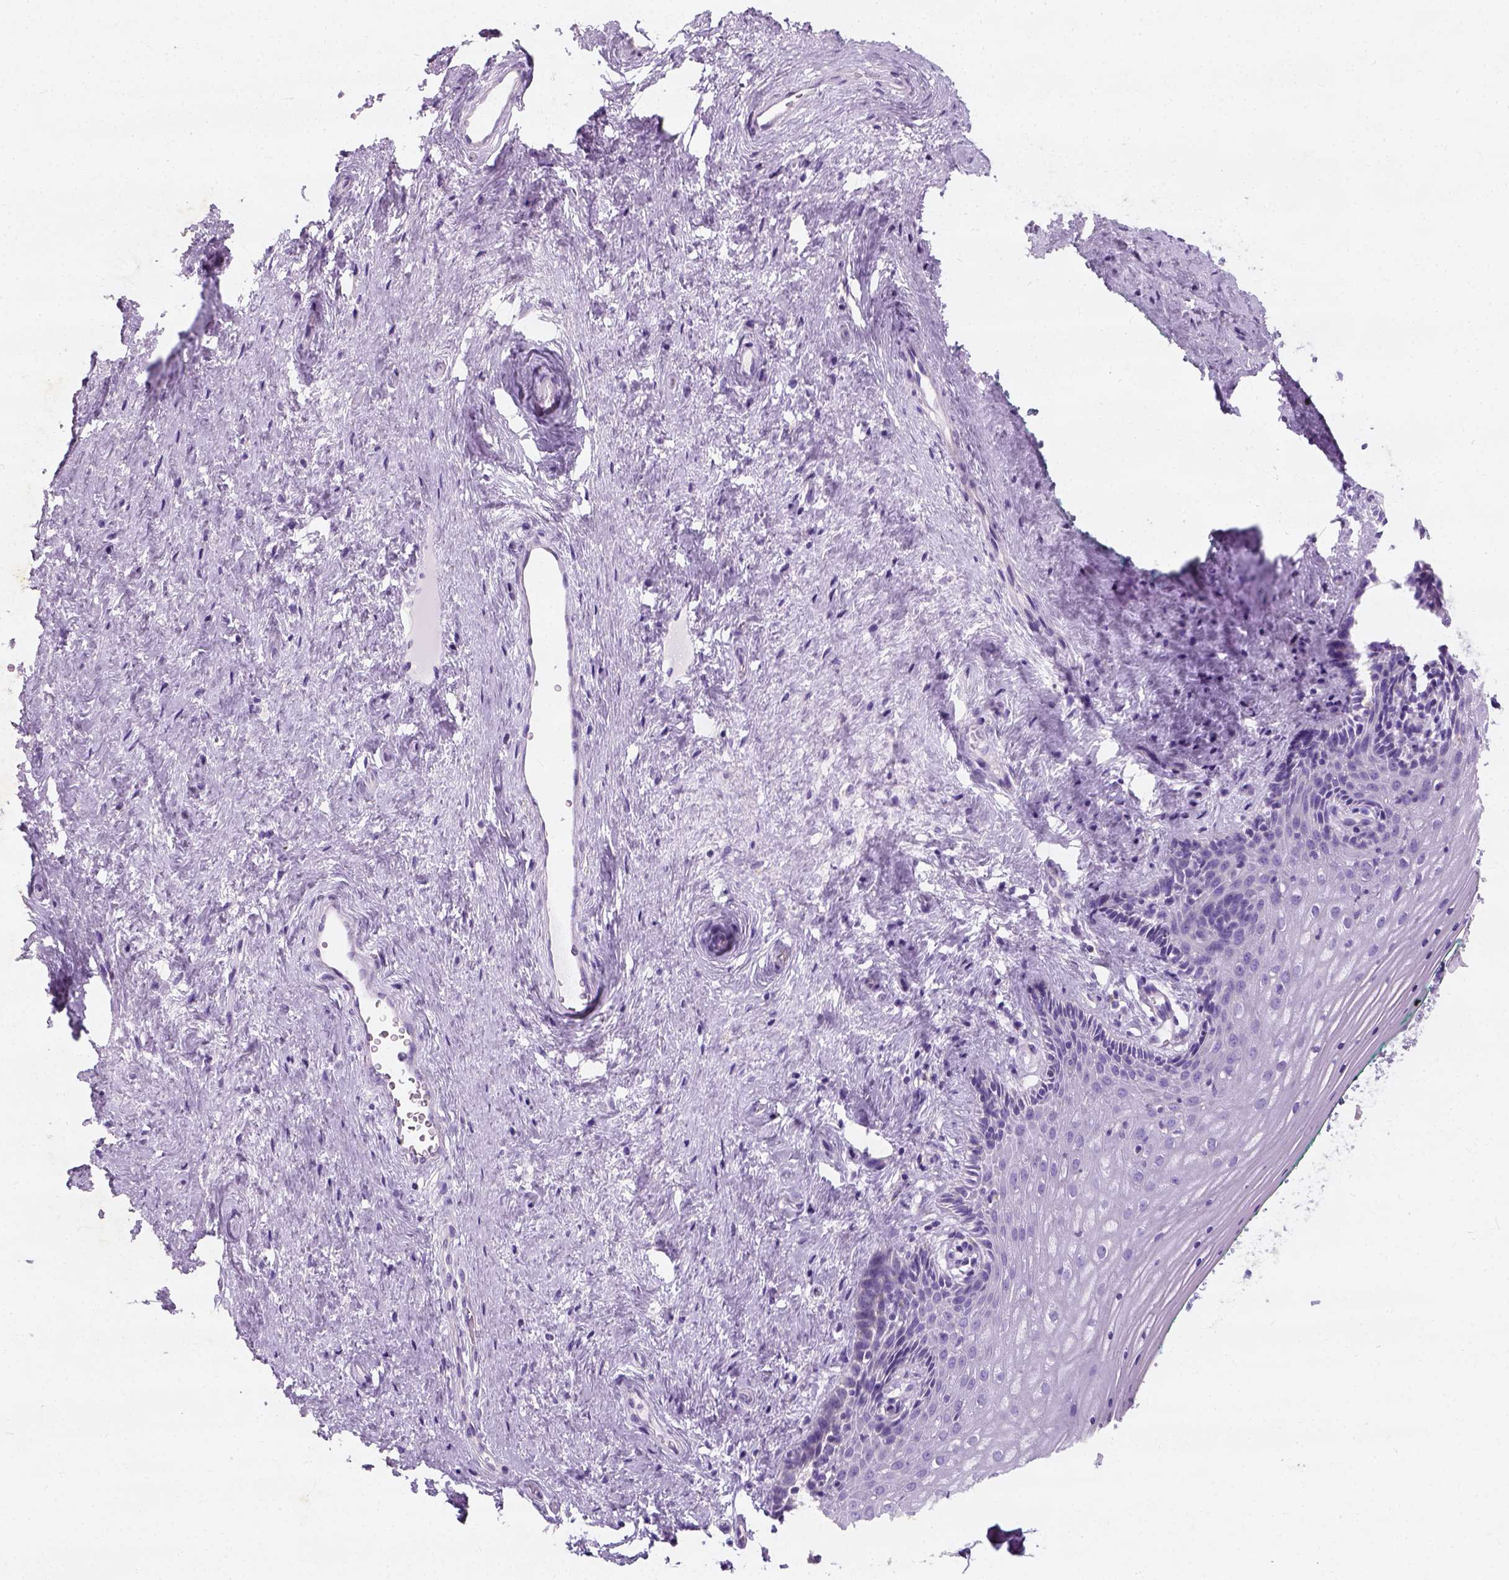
{"staining": {"intensity": "negative", "quantity": "none", "location": "none"}, "tissue": "vagina", "cell_type": "Squamous epithelial cells", "image_type": "normal", "snomed": [{"axis": "morphology", "description": "Normal tissue, NOS"}, {"axis": "topography", "description": "Vagina"}], "caption": "DAB immunohistochemical staining of normal vagina shows no significant expression in squamous epithelial cells.", "gene": "CHODL", "patient": {"sex": "female", "age": 45}}